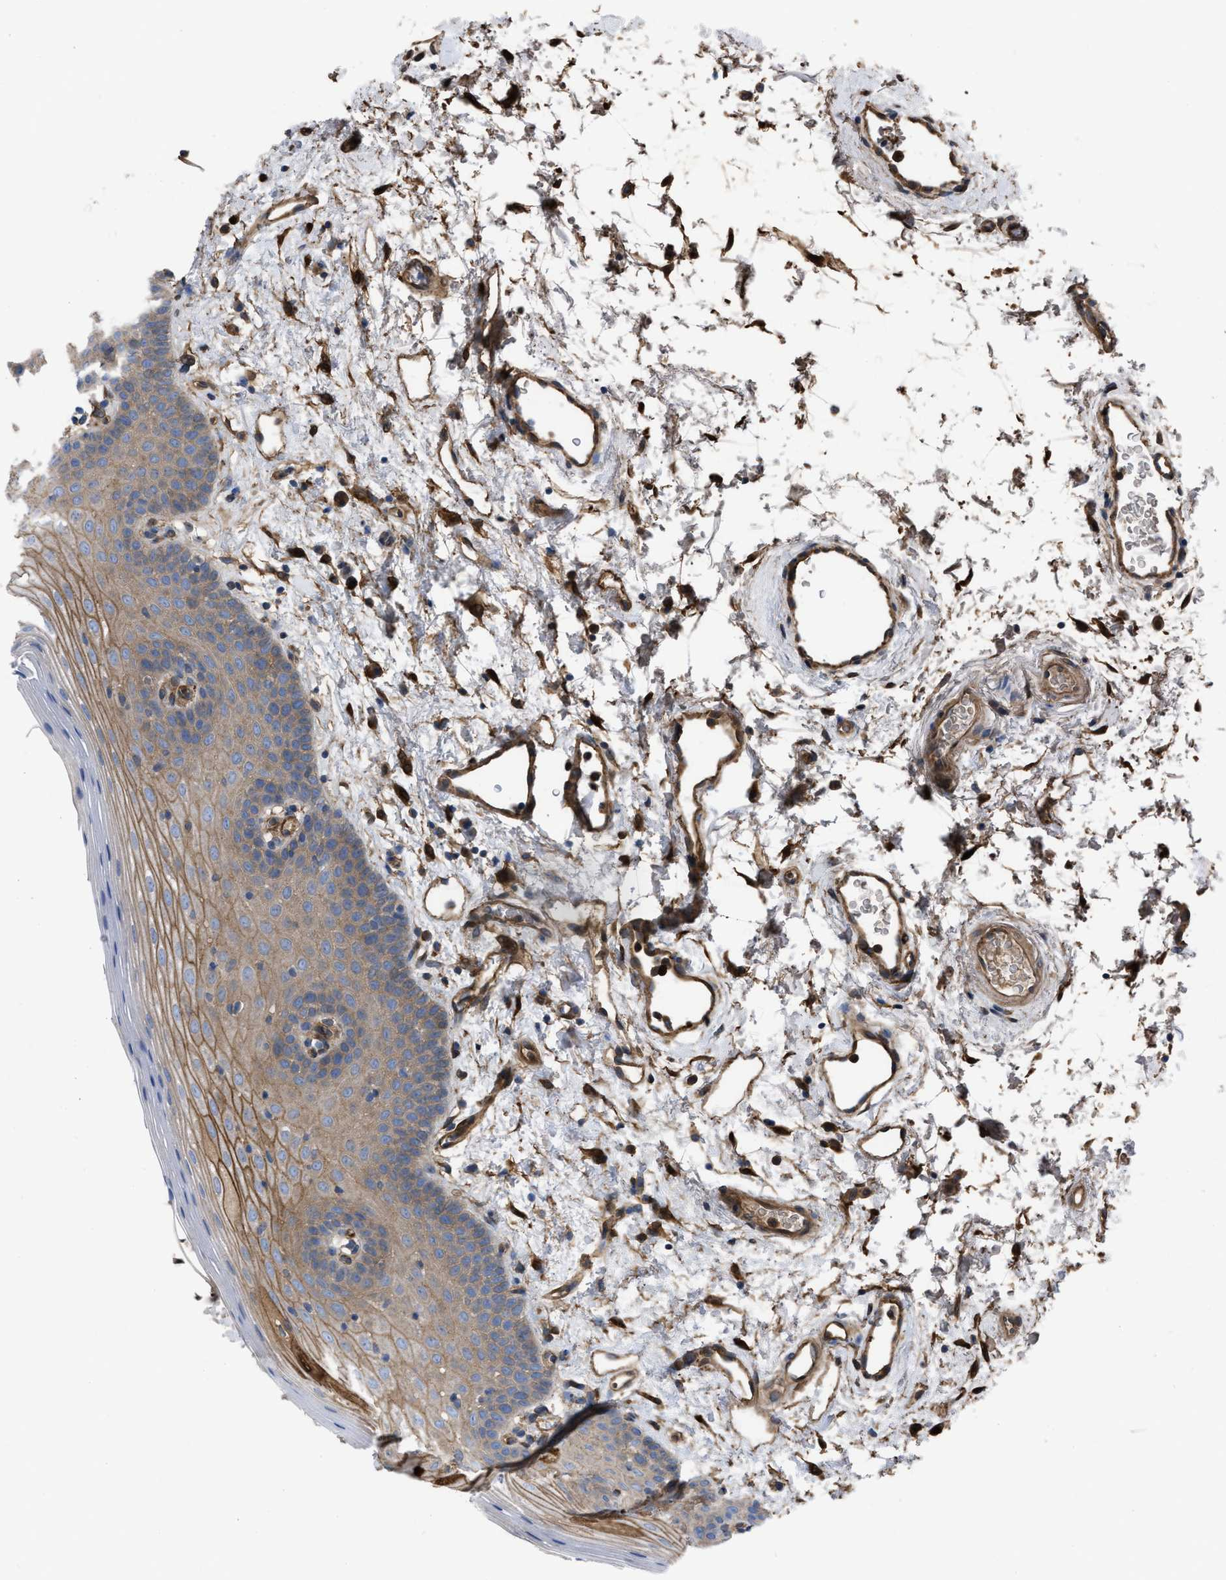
{"staining": {"intensity": "weak", "quantity": ">75%", "location": "cytoplasmic/membranous"}, "tissue": "oral mucosa", "cell_type": "Squamous epithelial cells", "image_type": "normal", "snomed": [{"axis": "morphology", "description": "Normal tissue, NOS"}, {"axis": "topography", "description": "Oral tissue"}], "caption": "Protein expression by IHC exhibits weak cytoplasmic/membranous positivity in about >75% of squamous epithelial cells in benign oral mucosa. (Brightfield microscopy of DAB IHC at high magnification).", "gene": "TRIOBP", "patient": {"sex": "male", "age": 66}}